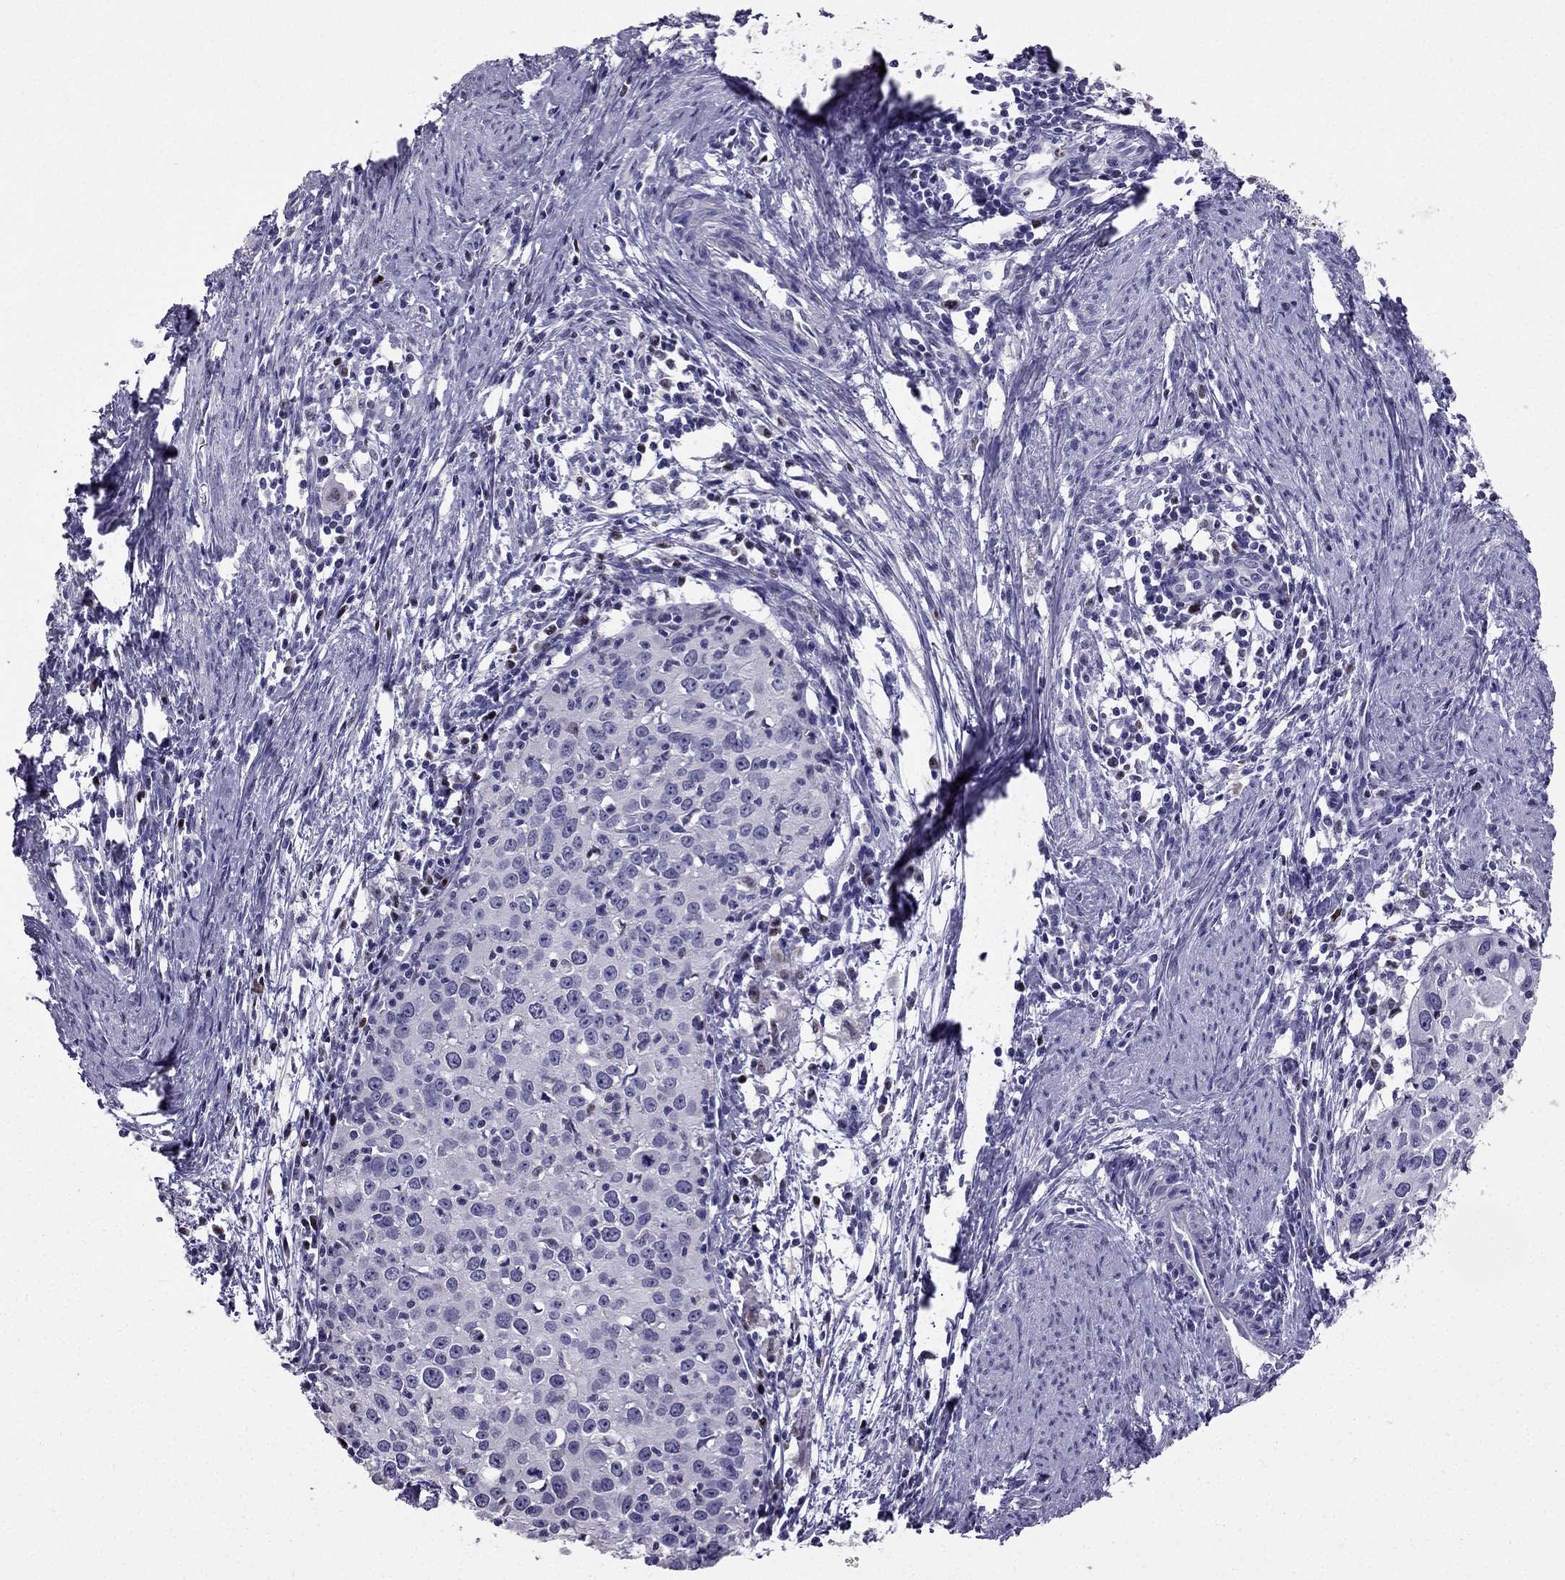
{"staining": {"intensity": "negative", "quantity": "none", "location": "none"}, "tissue": "cervical cancer", "cell_type": "Tumor cells", "image_type": "cancer", "snomed": [{"axis": "morphology", "description": "Squamous cell carcinoma, NOS"}, {"axis": "topography", "description": "Cervix"}], "caption": "The histopathology image shows no significant staining in tumor cells of cervical squamous cell carcinoma.", "gene": "ARID3A", "patient": {"sex": "female", "age": 40}}